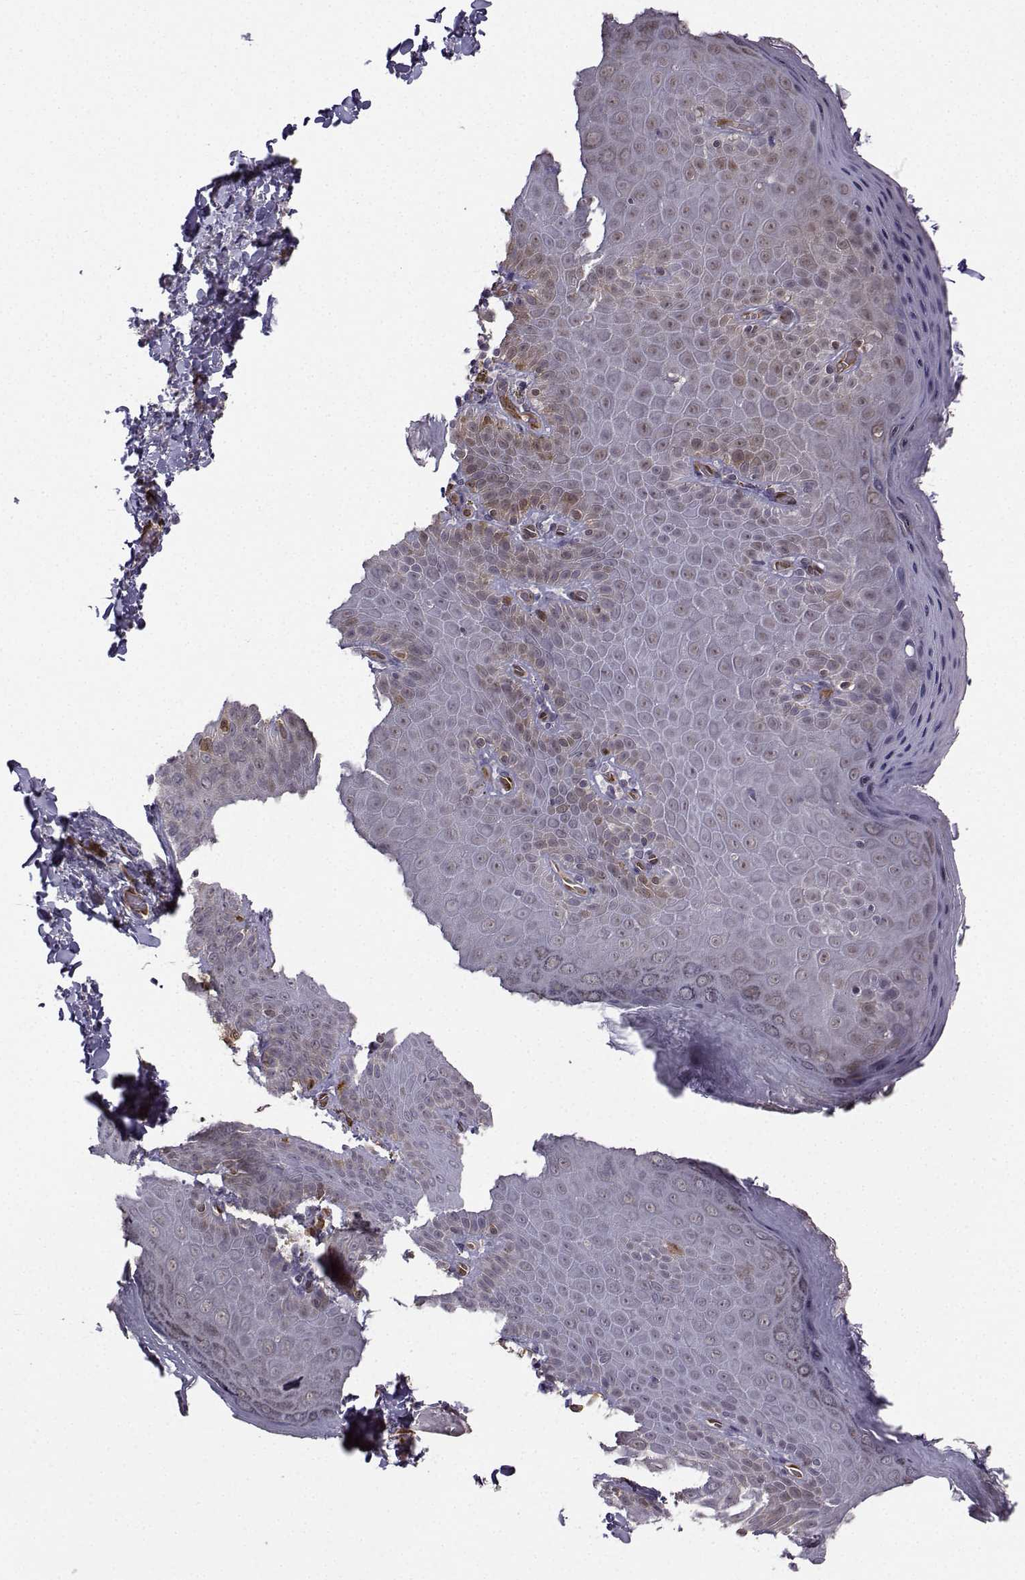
{"staining": {"intensity": "negative", "quantity": "none", "location": "none"}, "tissue": "skin", "cell_type": "Epidermal cells", "image_type": "normal", "snomed": [{"axis": "morphology", "description": "Normal tissue, NOS"}, {"axis": "topography", "description": "Anal"}], "caption": "Normal skin was stained to show a protein in brown. There is no significant positivity in epidermal cells. (Brightfield microscopy of DAB (3,3'-diaminobenzidine) immunohistochemistry (IHC) at high magnification).", "gene": "NQO1", "patient": {"sex": "male", "age": 53}}